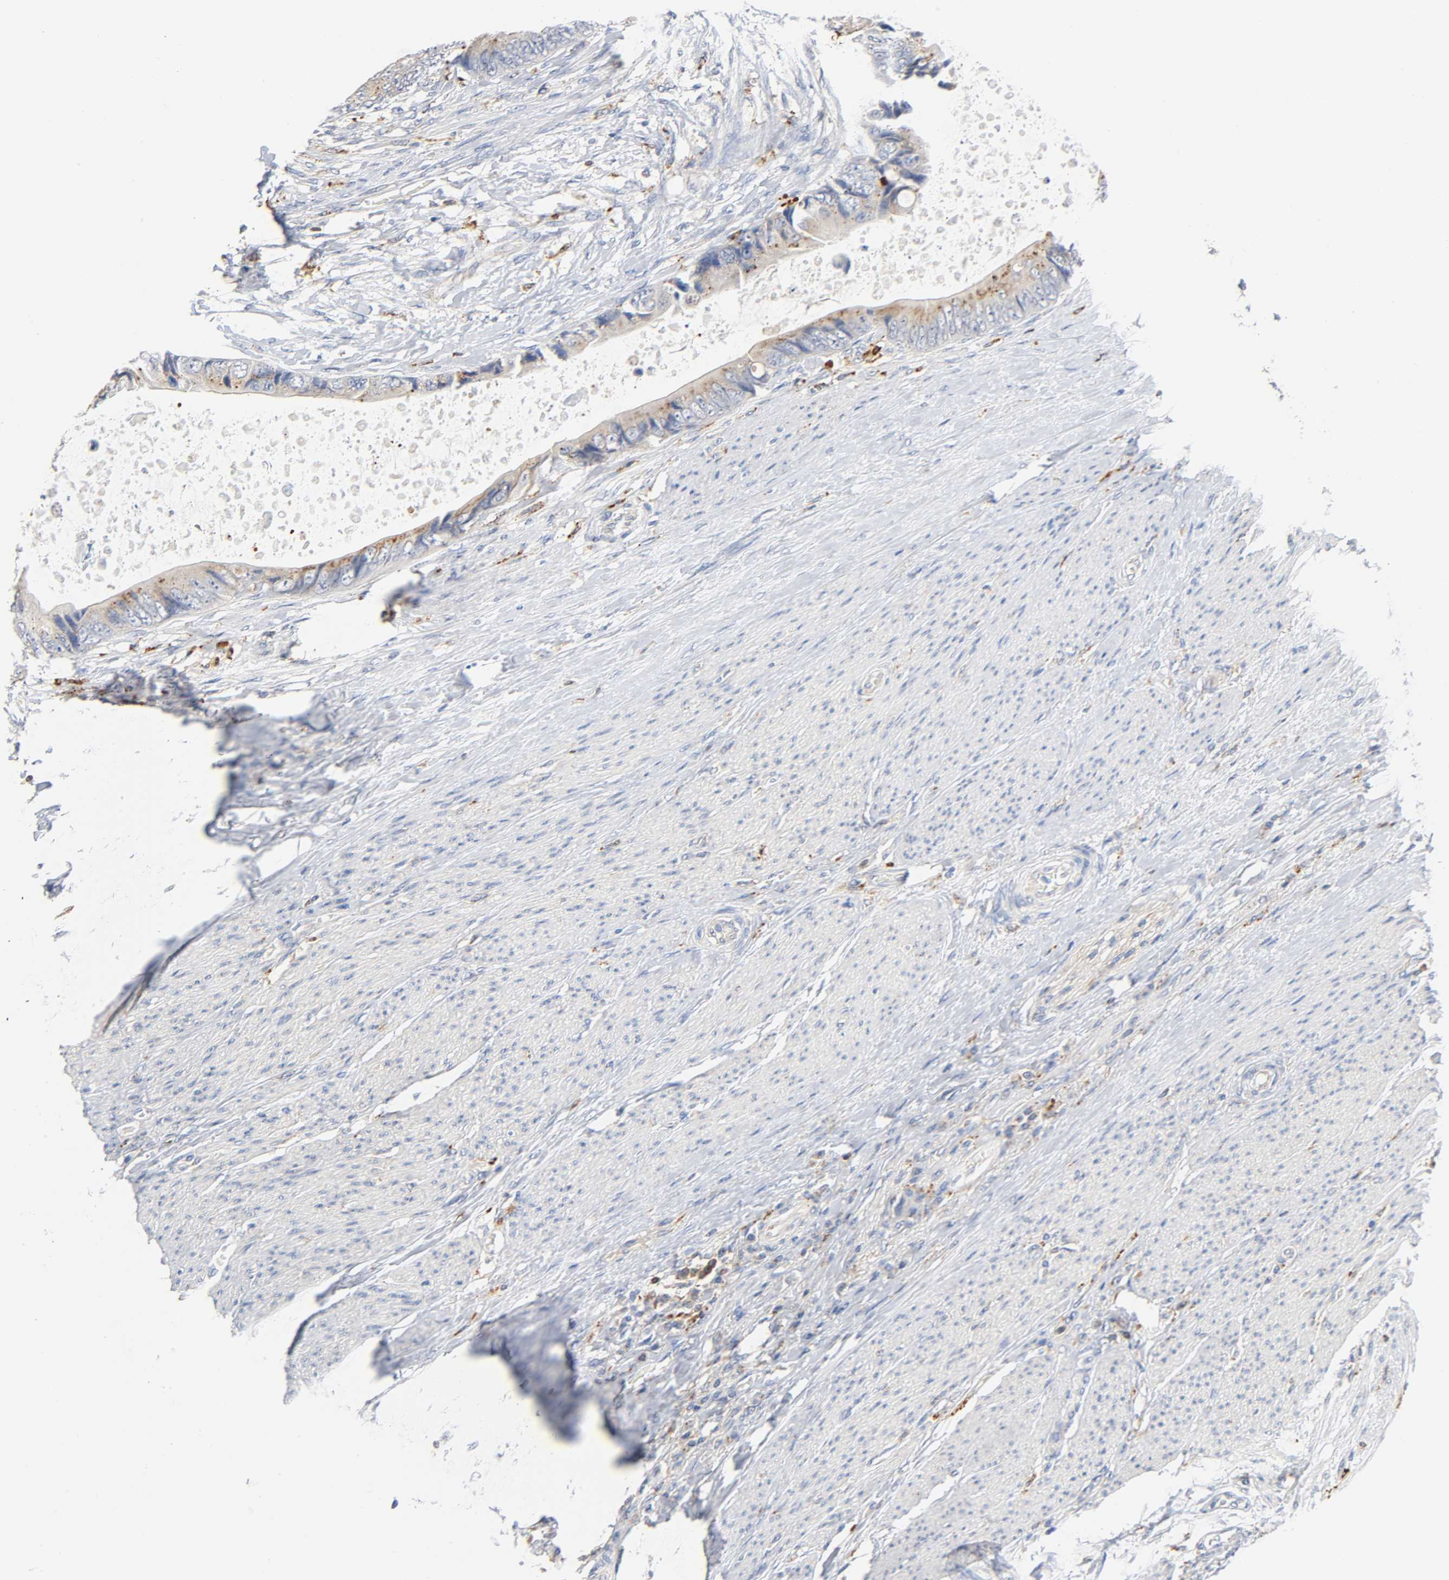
{"staining": {"intensity": "weak", "quantity": ">75%", "location": "cytoplasmic/membranous"}, "tissue": "colorectal cancer", "cell_type": "Tumor cells", "image_type": "cancer", "snomed": [{"axis": "morphology", "description": "Adenocarcinoma, NOS"}, {"axis": "topography", "description": "Rectum"}], "caption": "Immunohistochemical staining of adenocarcinoma (colorectal) displays low levels of weak cytoplasmic/membranous protein expression in approximately >75% of tumor cells.", "gene": "UCKL1", "patient": {"sex": "female", "age": 77}}